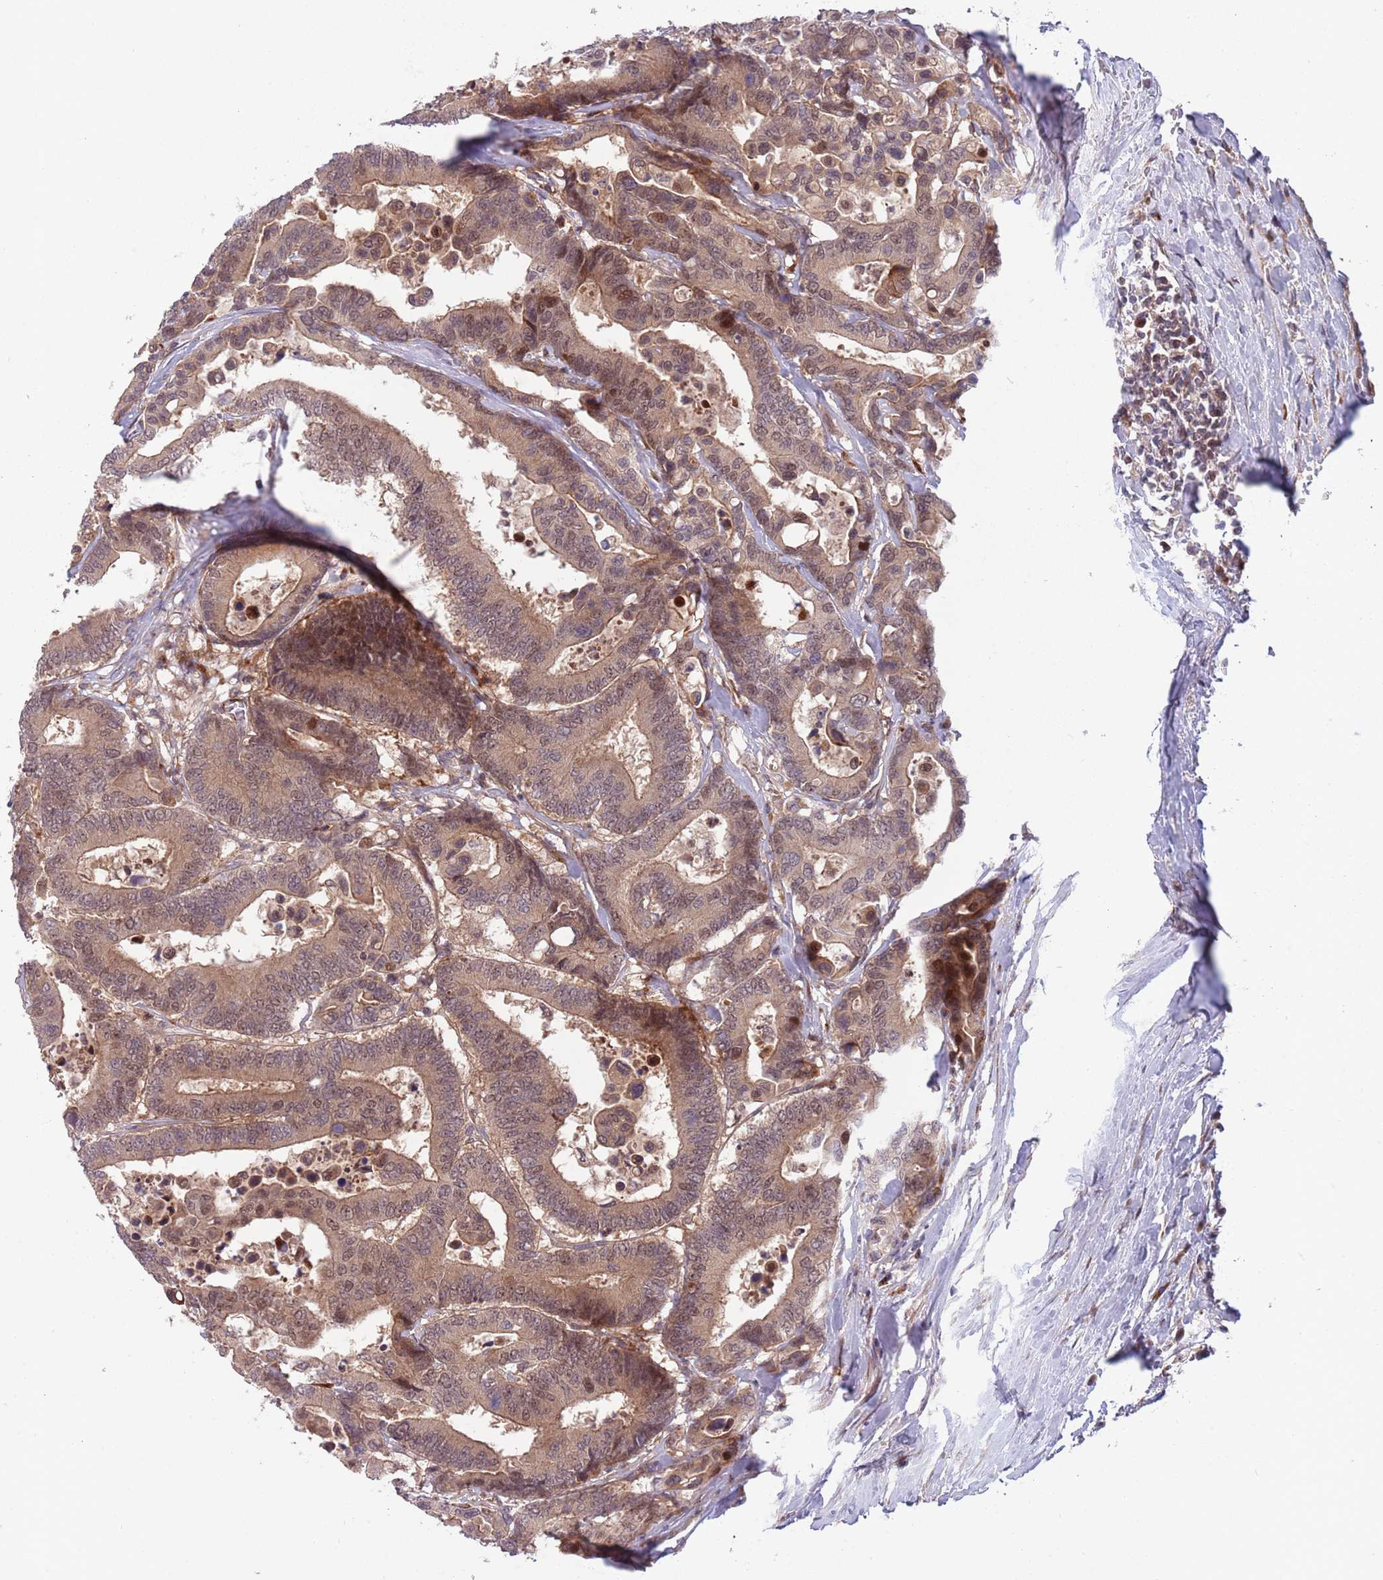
{"staining": {"intensity": "moderate", "quantity": ">75%", "location": "cytoplasmic/membranous,nuclear"}, "tissue": "colorectal cancer", "cell_type": "Tumor cells", "image_type": "cancer", "snomed": [{"axis": "morphology", "description": "Normal tissue, NOS"}, {"axis": "morphology", "description": "Adenocarcinoma, NOS"}, {"axis": "topography", "description": "Colon"}], "caption": "Human colorectal adenocarcinoma stained with a brown dye shows moderate cytoplasmic/membranous and nuclear positive staining in about >75% of tumor cells.", "gene": "NT5DC4", "patient": {"sex": "male", "age": 82}}